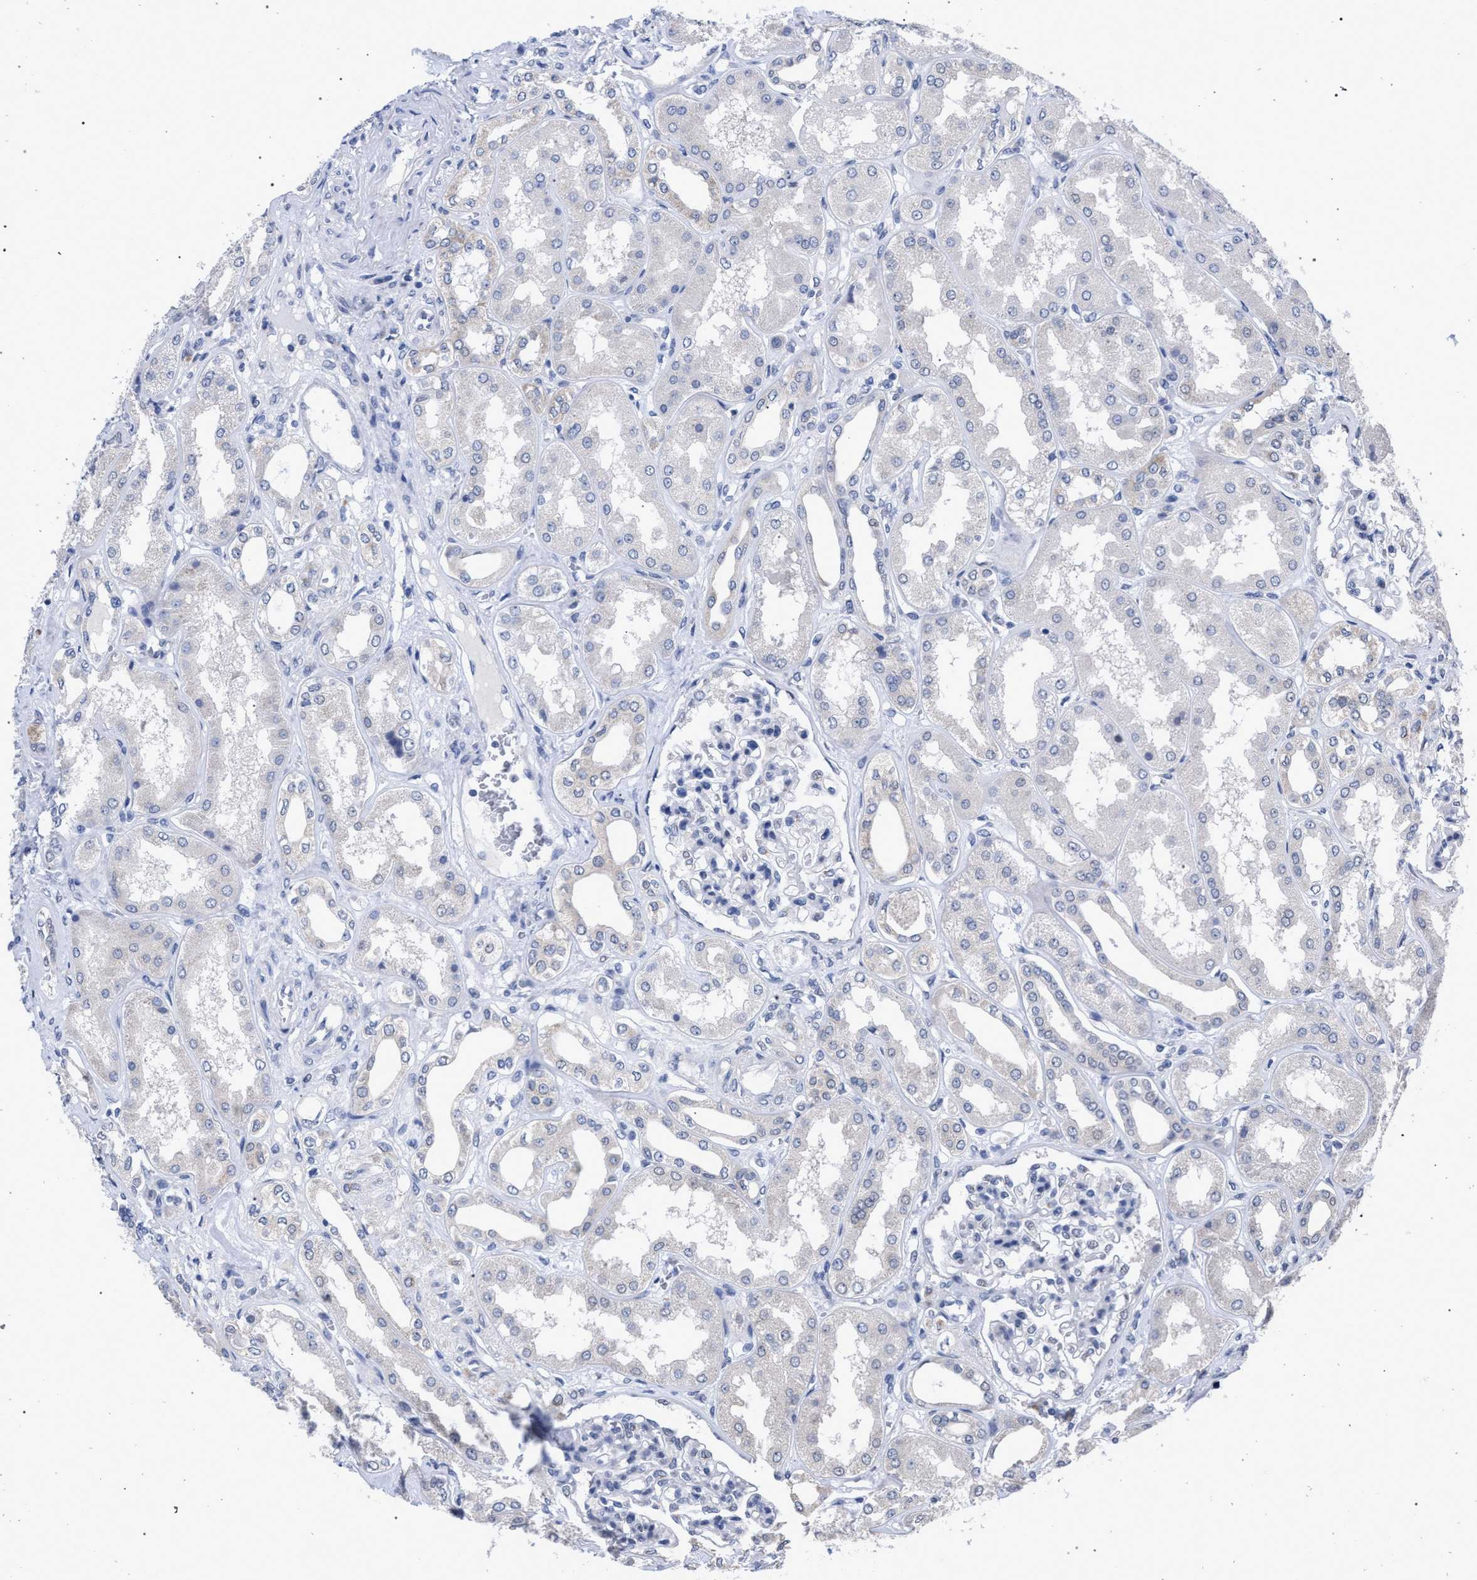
{"staining": {"intensity": "weak", "quantity": "<25%", "location": "cytoplasmic/membranous"}, "tissue": "kidney", "cell_type": "Cells in glomeruli", "image_type": "normal", "snomed": [{"axis": "morphology", "description": "Normal tissue, NOS"}, {"axis": "topography", "description": "Kidney"}], "caption": "Immunohistochemistry (IHC) micrograph of benign kidney: kidney stained with DAB demonstrates no significant protein positivity in cells in glomeruli.", "gene": "GOLGA2", "patient": {"sex": "female", "age": 56}}